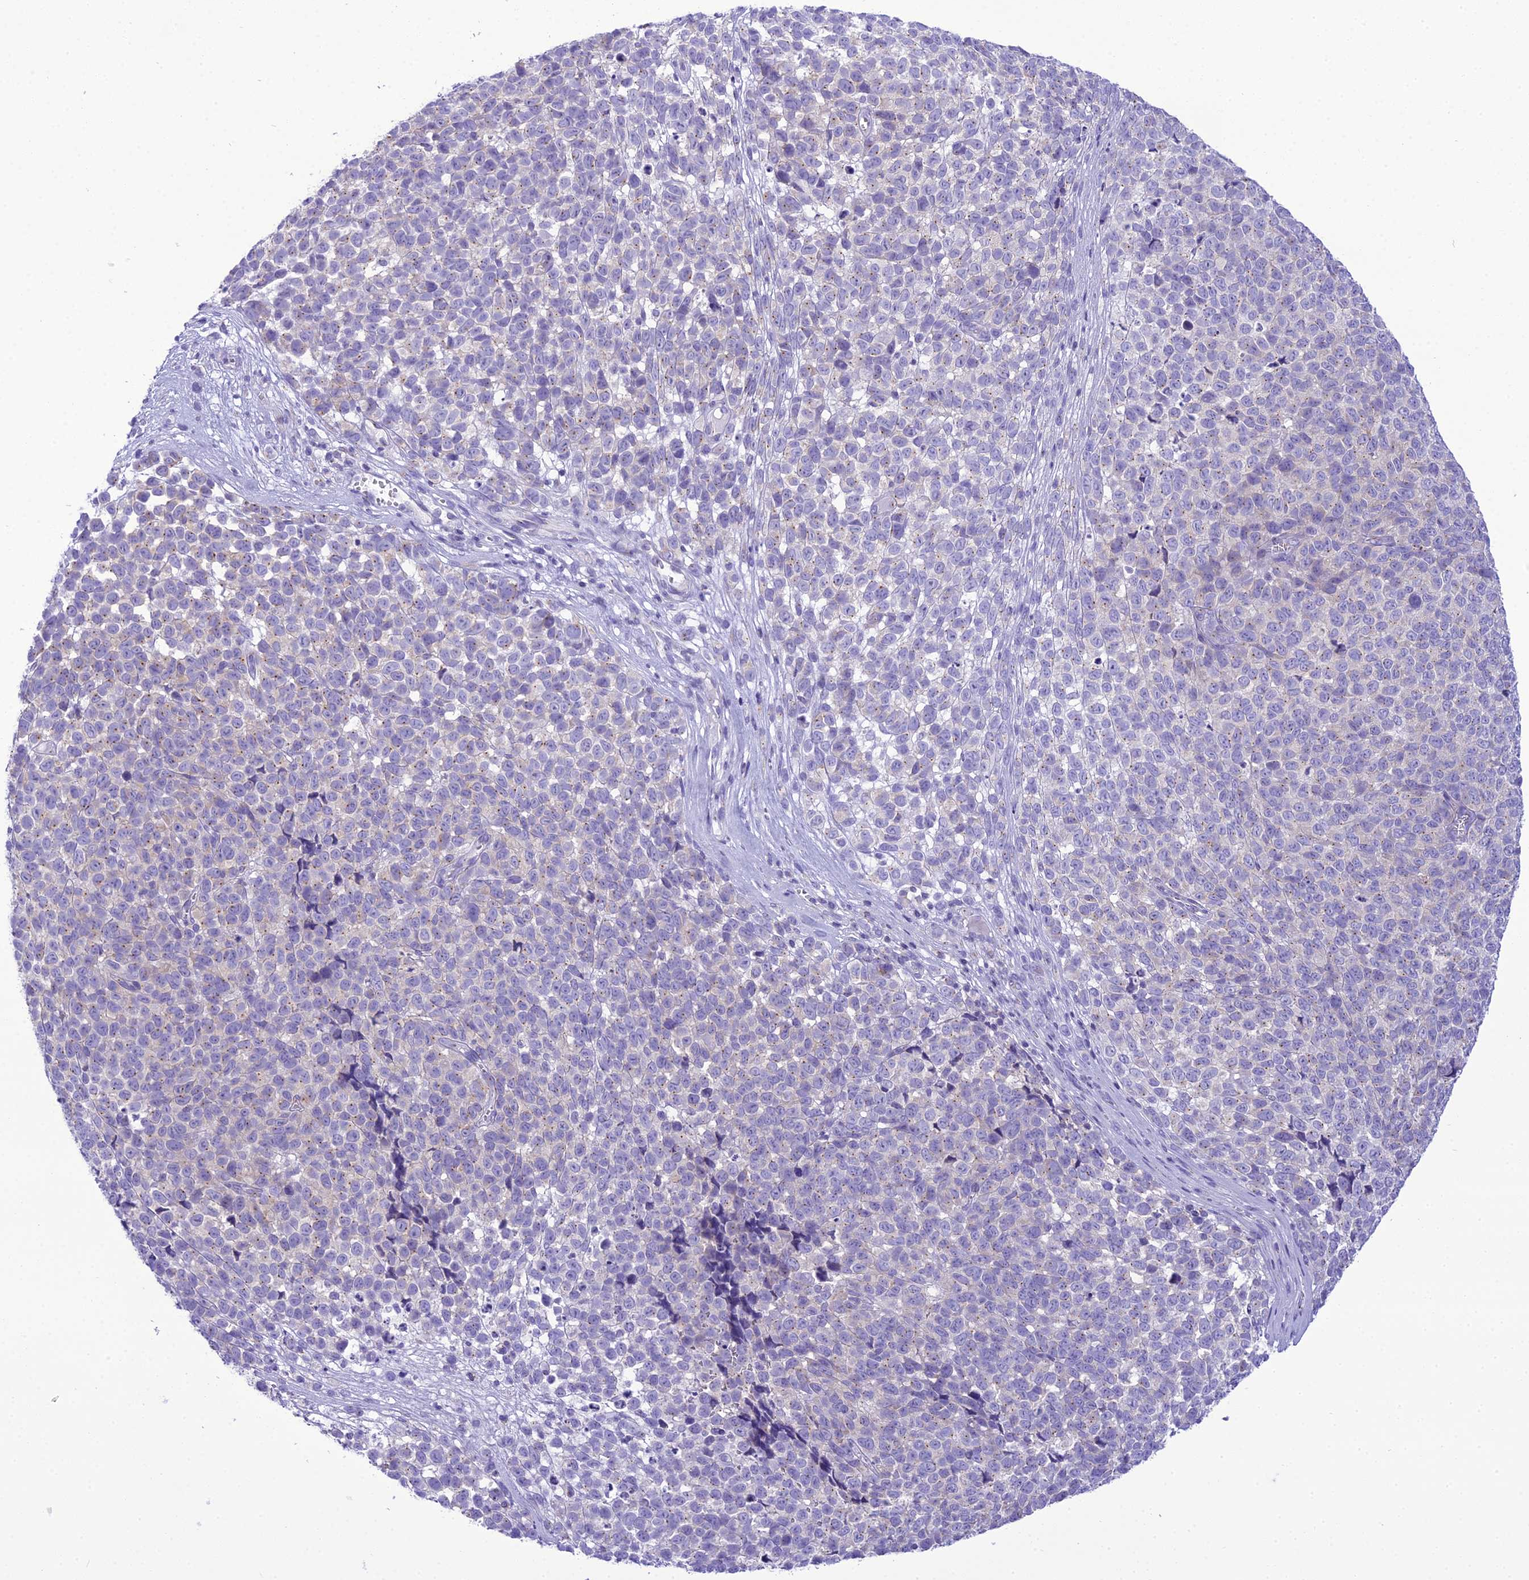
{"staining": {"intensity": "weak", "quantity": "25%-75%", "location": "cytoplasmic/membranous"}, "tissue": "melanoma", "cell_type": "Tumor cells", "image_type": "cancer", "snomed": [{"axis": "morphology", "description": "Malignant melanoma, NOS"}, {"axis": "topography", "description": "Nose, NOS"}], "caption": "A low amount of weak cytoplasmic/membranous expression is present in about 25%-75% of tumor cells in melanoma tissue.", "gene": "B9D2", "patient": {"sex": "female", "age": 48}}